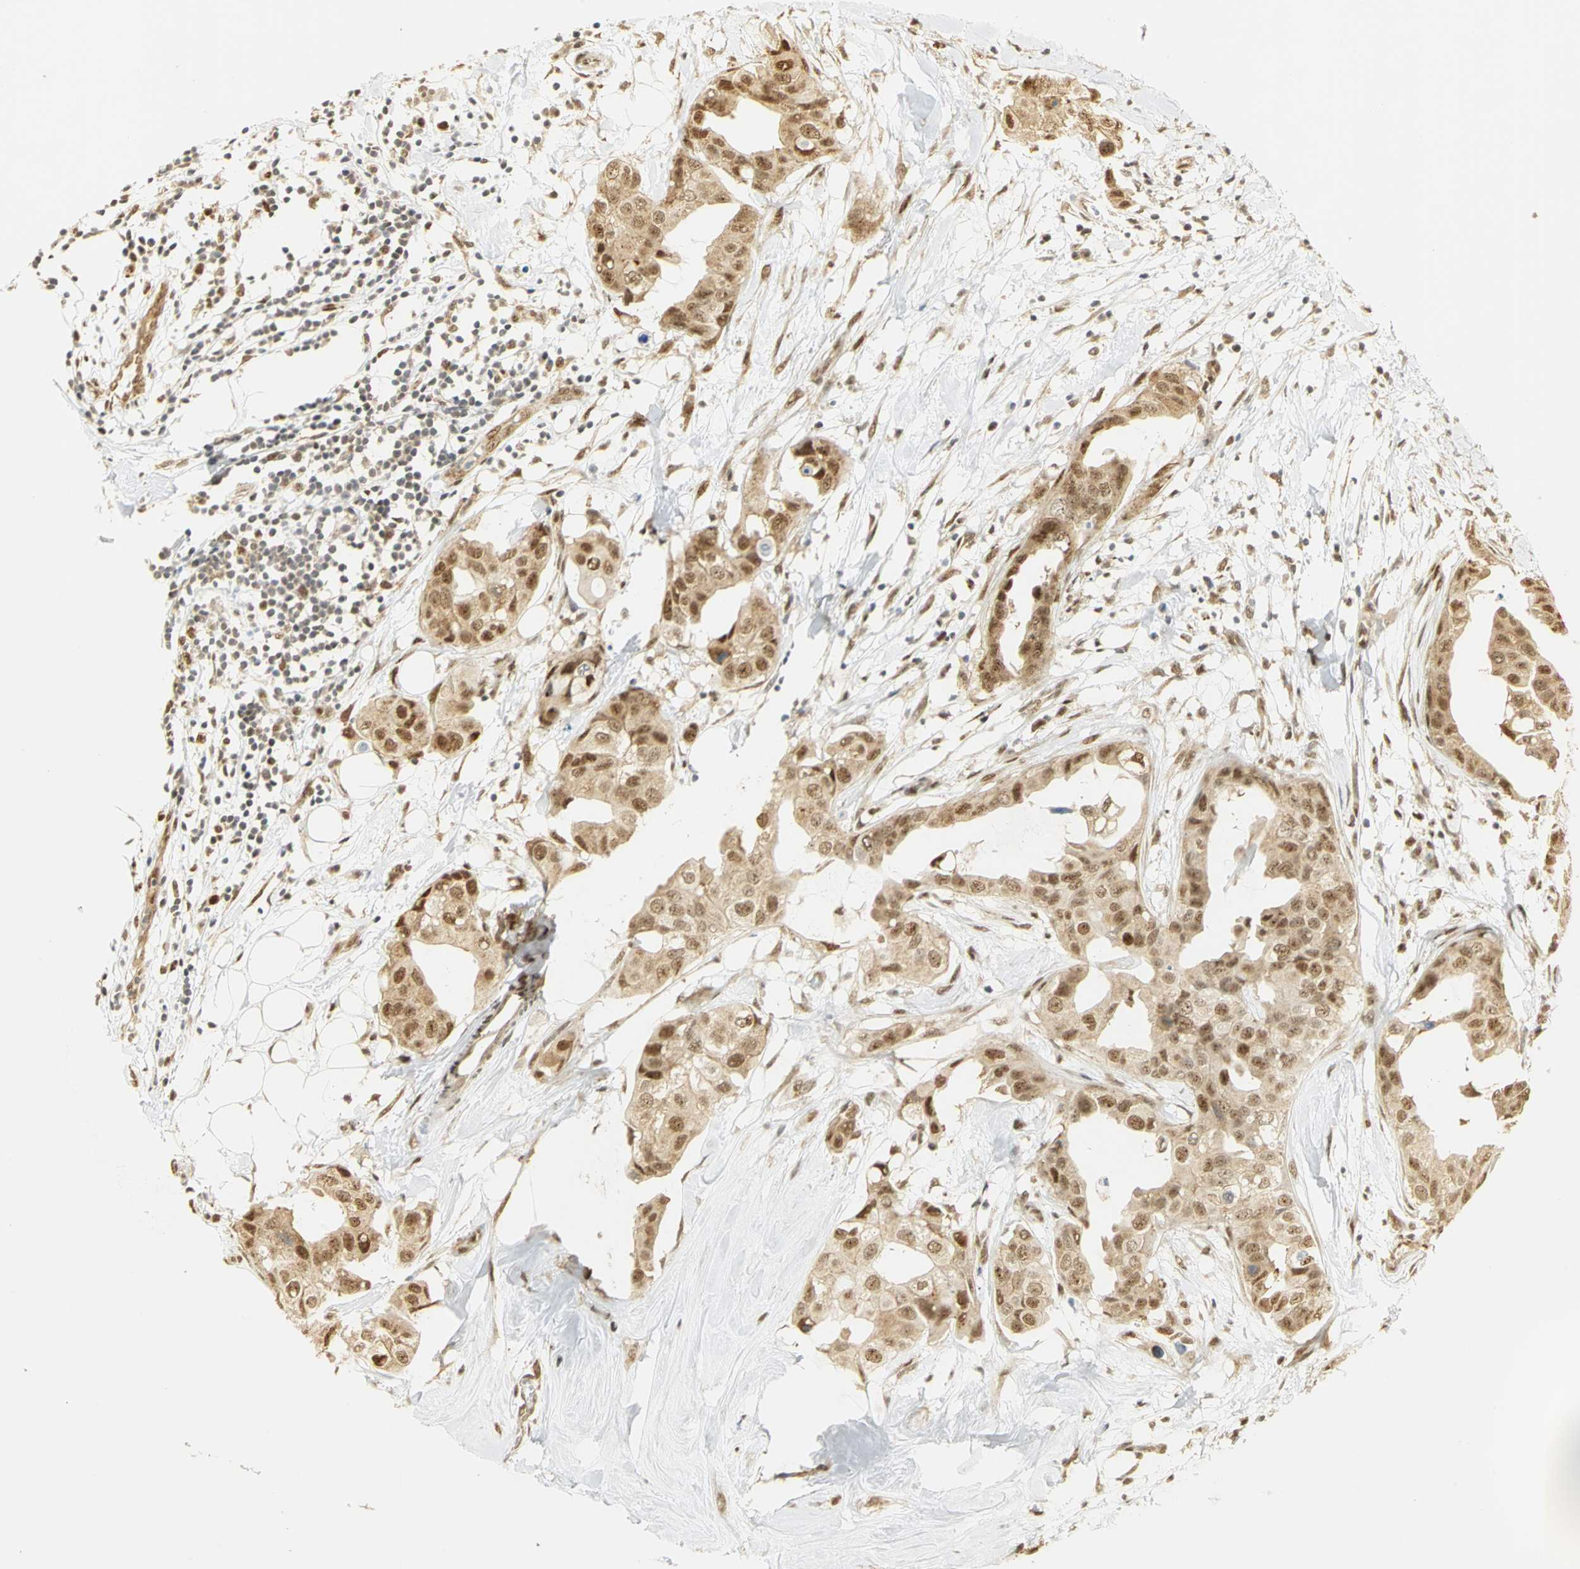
{"staining": {"intensity": "moderate", "quantity": ">75%", "location": "cytoplasmic/membranous,nuclear"}, "tissue": "breast cancer", "cell_type": "Tumor cells", "image_type": "cancer", "snomed": [{"axis": "morphology", "description": "Duct carcinoma"}, {"axis": "topography", "description": "Breast"}], "caption": "IHC (DAB) staining of breast cancer displays moderate cytoplasmic/membranous and nuclear protein staining in about >75% of tumor cells.", "gene": "DDX5", "patient": {"sex": "female", "age": 40}}